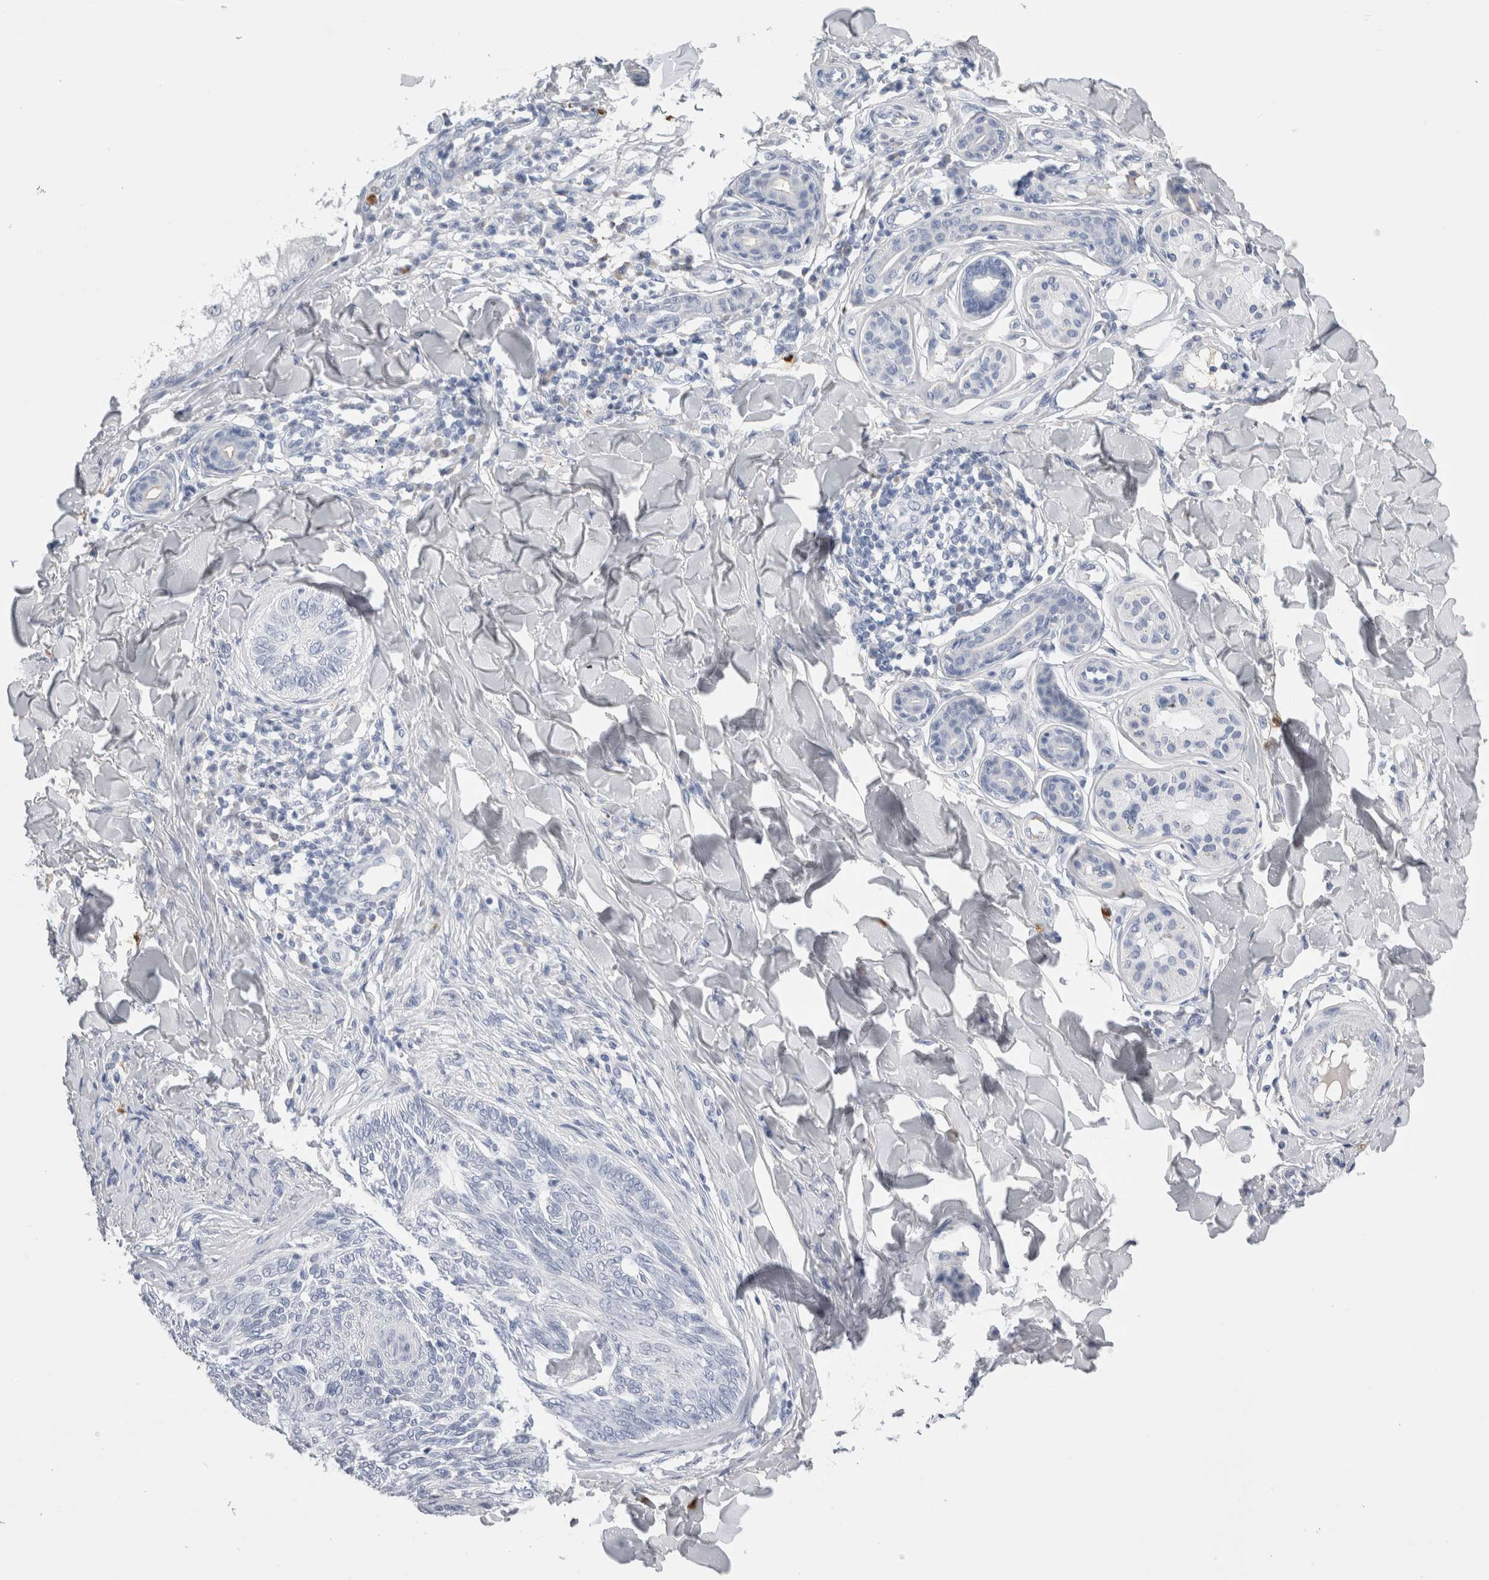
{"staining": {"intensity": "negative", "quantity": "none", "location": "none"}, "tissue": "skin cancer", "cell_type": "Tumor cells", "image_type": "cancer", "snomed": [{"axis": "morphology", "description": "Basal cell carcinoma"}, {"axis": "topography", "description": "Skin"}], "caption": "The IHC micrograph has no significant staining in tumor cells of skin cancer tissue. The staining is performed using DAB brown chromogen with nuclei counter-stained in using hematoxylin.", "gene": "S100A12", "patient": {"sex": "male", "age": 43}}